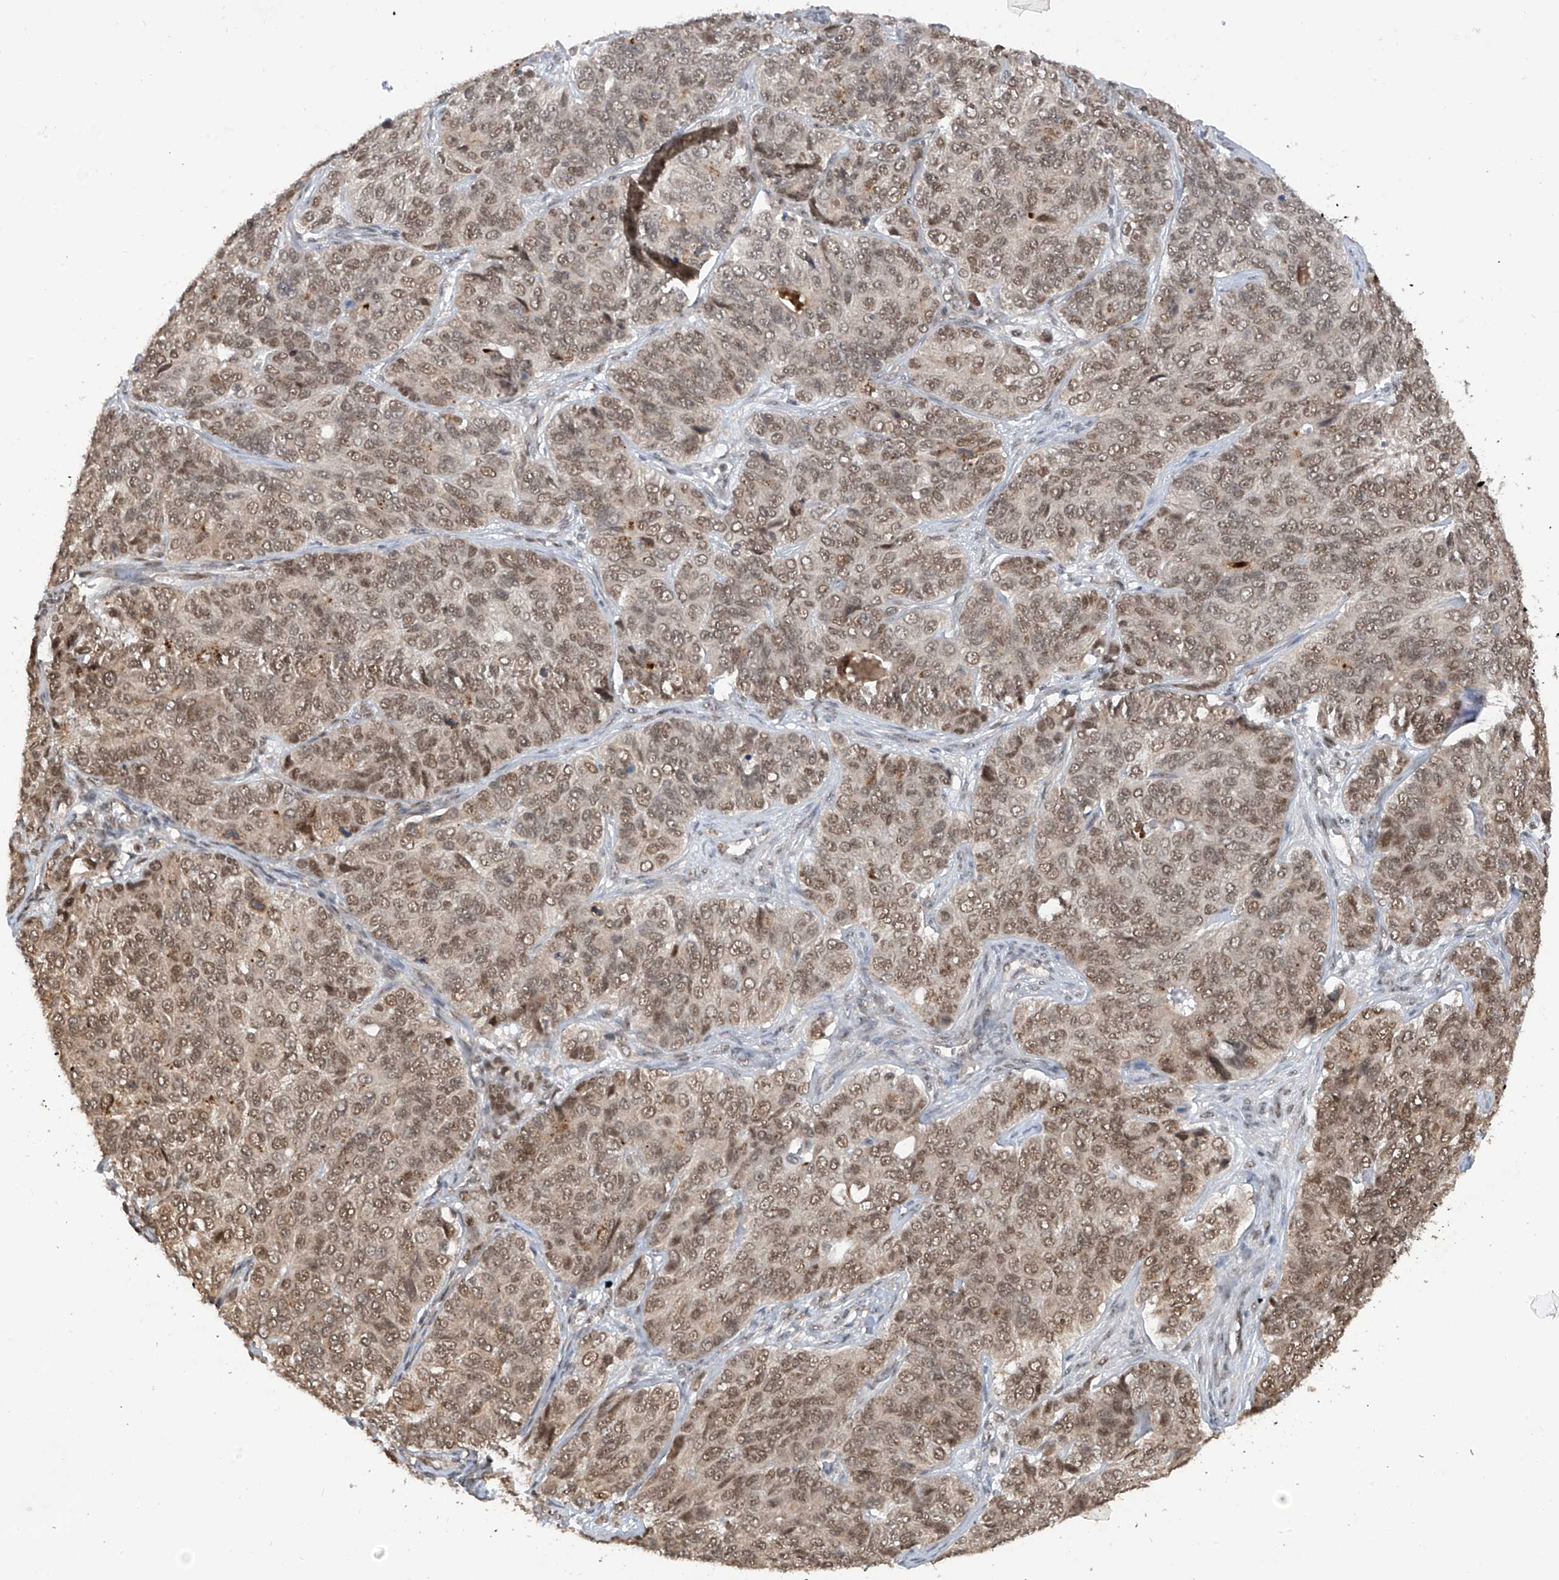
{"staining": {"intensity": "moderate", "quantity": ">75%", "location": "nuclear"}, "tissue": "ovarian cancer", "cell_type": "Tumor cells", "image_type": "cancer", "snomed": [{"axis": "morphology", "description": "Carcinoma, endometroid"}, {"axis": "topography", "description": "Ovary"}], "caption": "Approximately >75% of tumor cells in ovarian cancer (endometroid carcinoma) demonstrate moderate nuclear protein staining as visualized by brown immunohistochemical staining.", "gene": "RPAIN", "patient": {"sex": "female", "age": 51}}